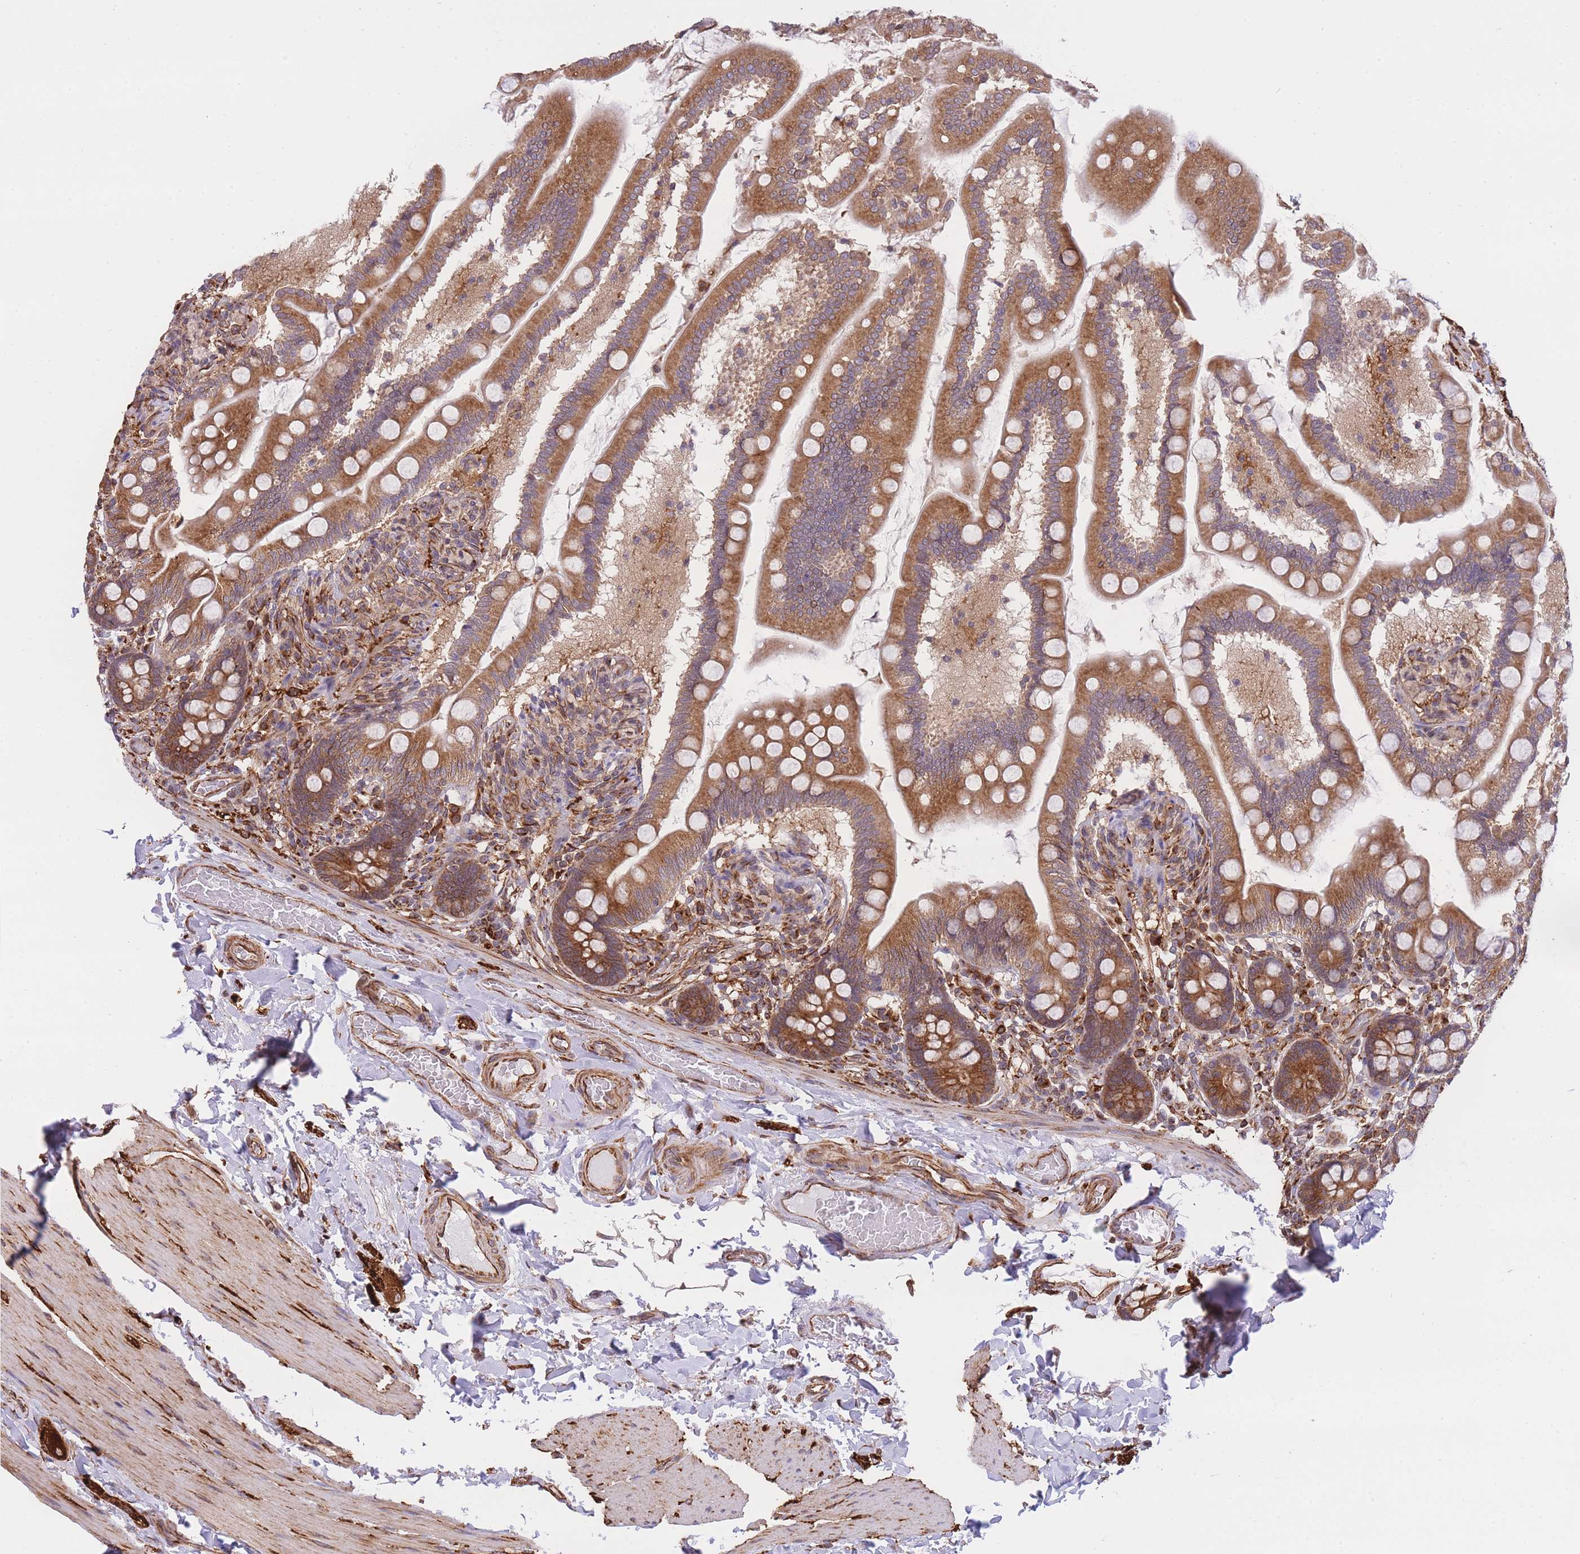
{"staining": {"intensity": "strong", "quantity": ">75%", "location": "cytoplasmic/membranous"}, "tissue": "small intestine", "cell_type": "Glandular cells", "image_type": "normal", "snomed": [{"axis": "morphology", "description": "Normal tissue, NOS"}, {"axis": "topography", "description": "Small intestine"}], "caption": "Protein staining of unremarkable small intestine shows strong cytoplasmic/membranous staining in about >75% of glandular cells. The staining was performed using DAB (3,3'-diaminobenzidine), with brown indicating positive protein expression. Nuclei are stained blue with hematoxylin.", "gene": "EXOSC8", "patient": {"sex": "female", "age": 64}}